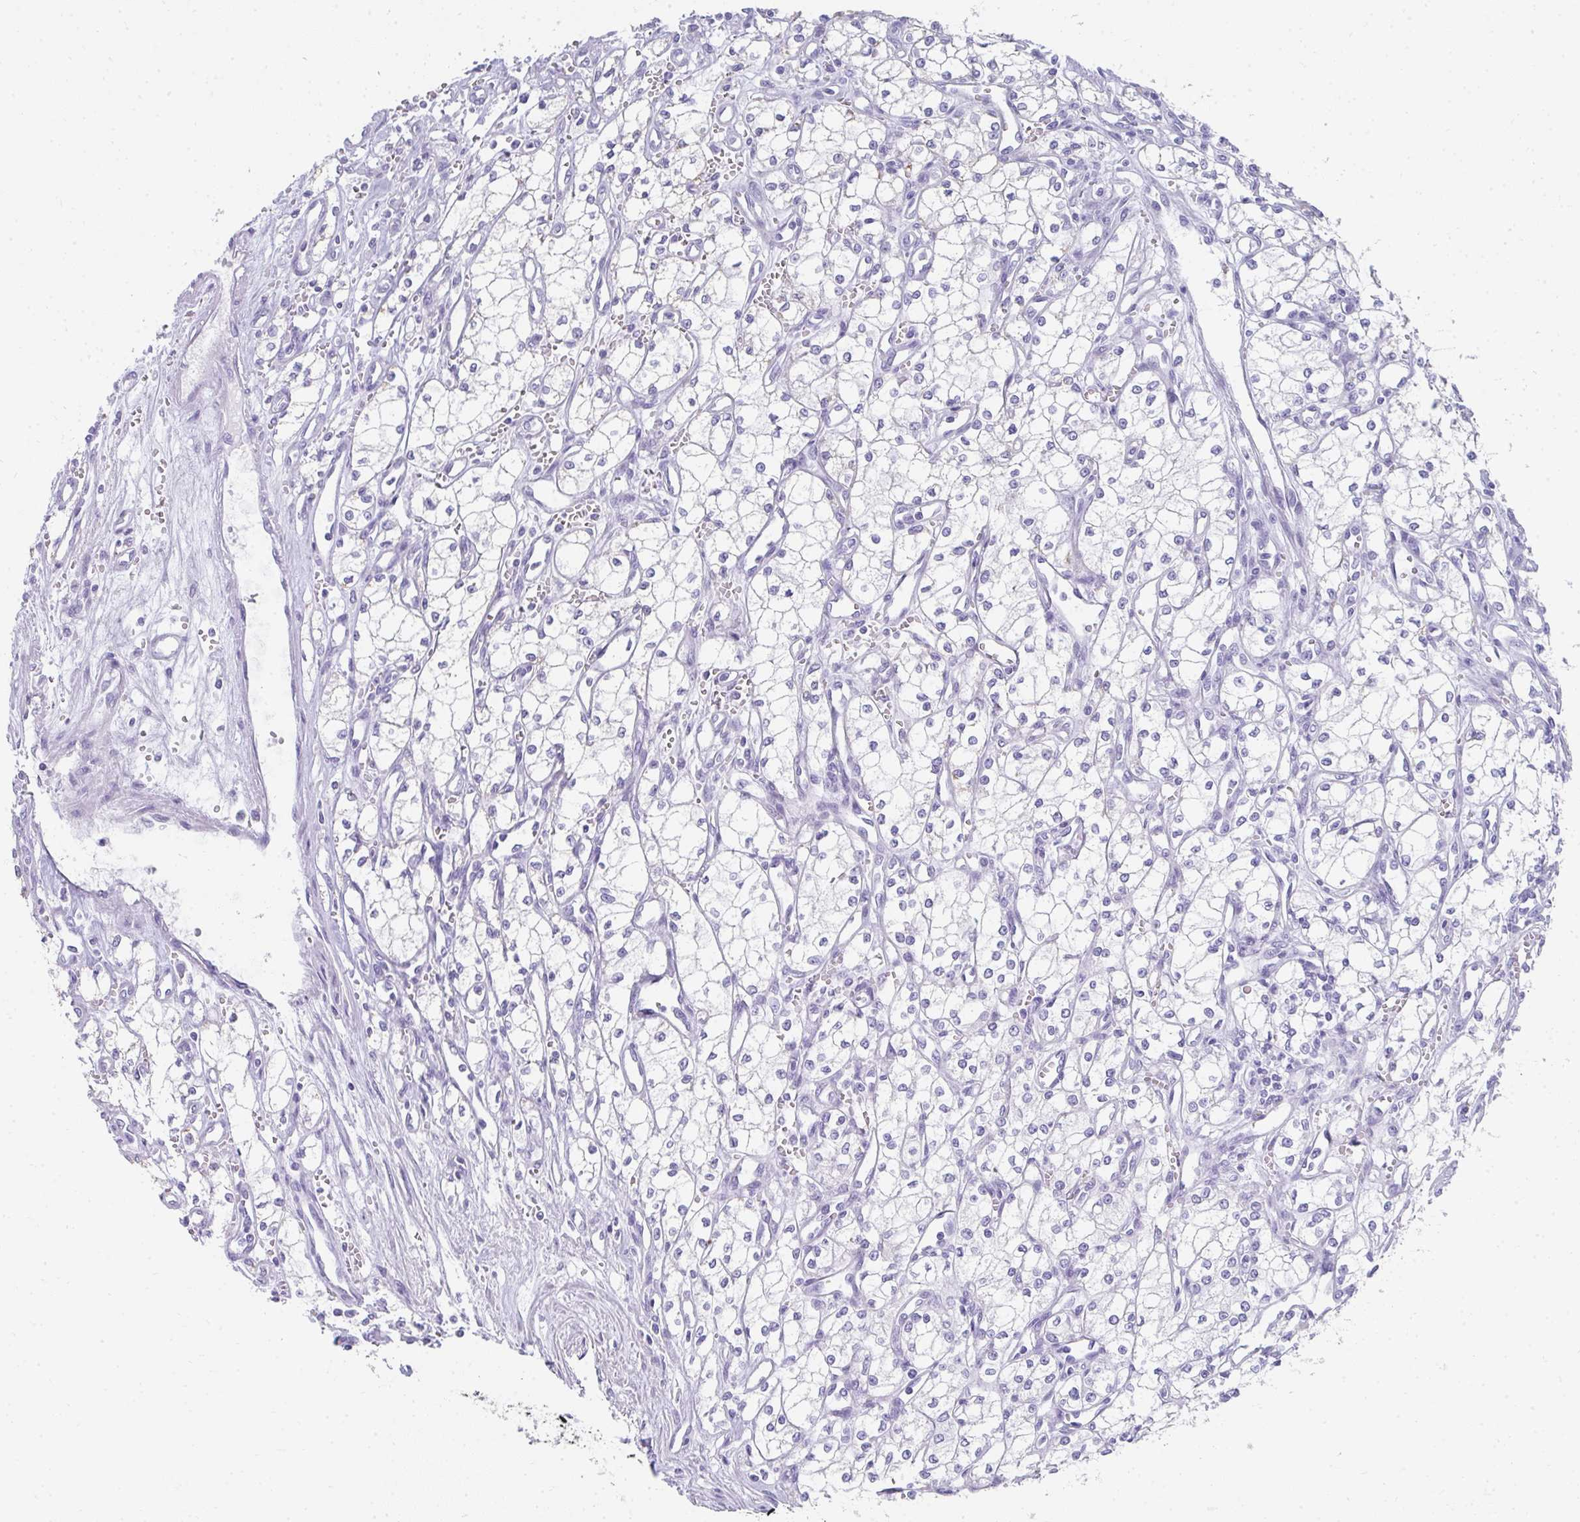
{"staining": {"intensity": "negative", "quantity": "none", "location": "none"}, "tissue": "renal cancer", "cell_type": "Tumor cells", "image_type": "cancer", "snomed": [{"axis": "morphology", "description": "Adenocarcinoma, NOS"}, {"axis": "topography", "description": "Kidney"}], "caption": "Human adenocarcinoma (renal) stained for a protein using immunohistochemistry shows no positivity in tumor cells.", "gene": "RLF", "patient": {"sex": "male", "age": 59}}